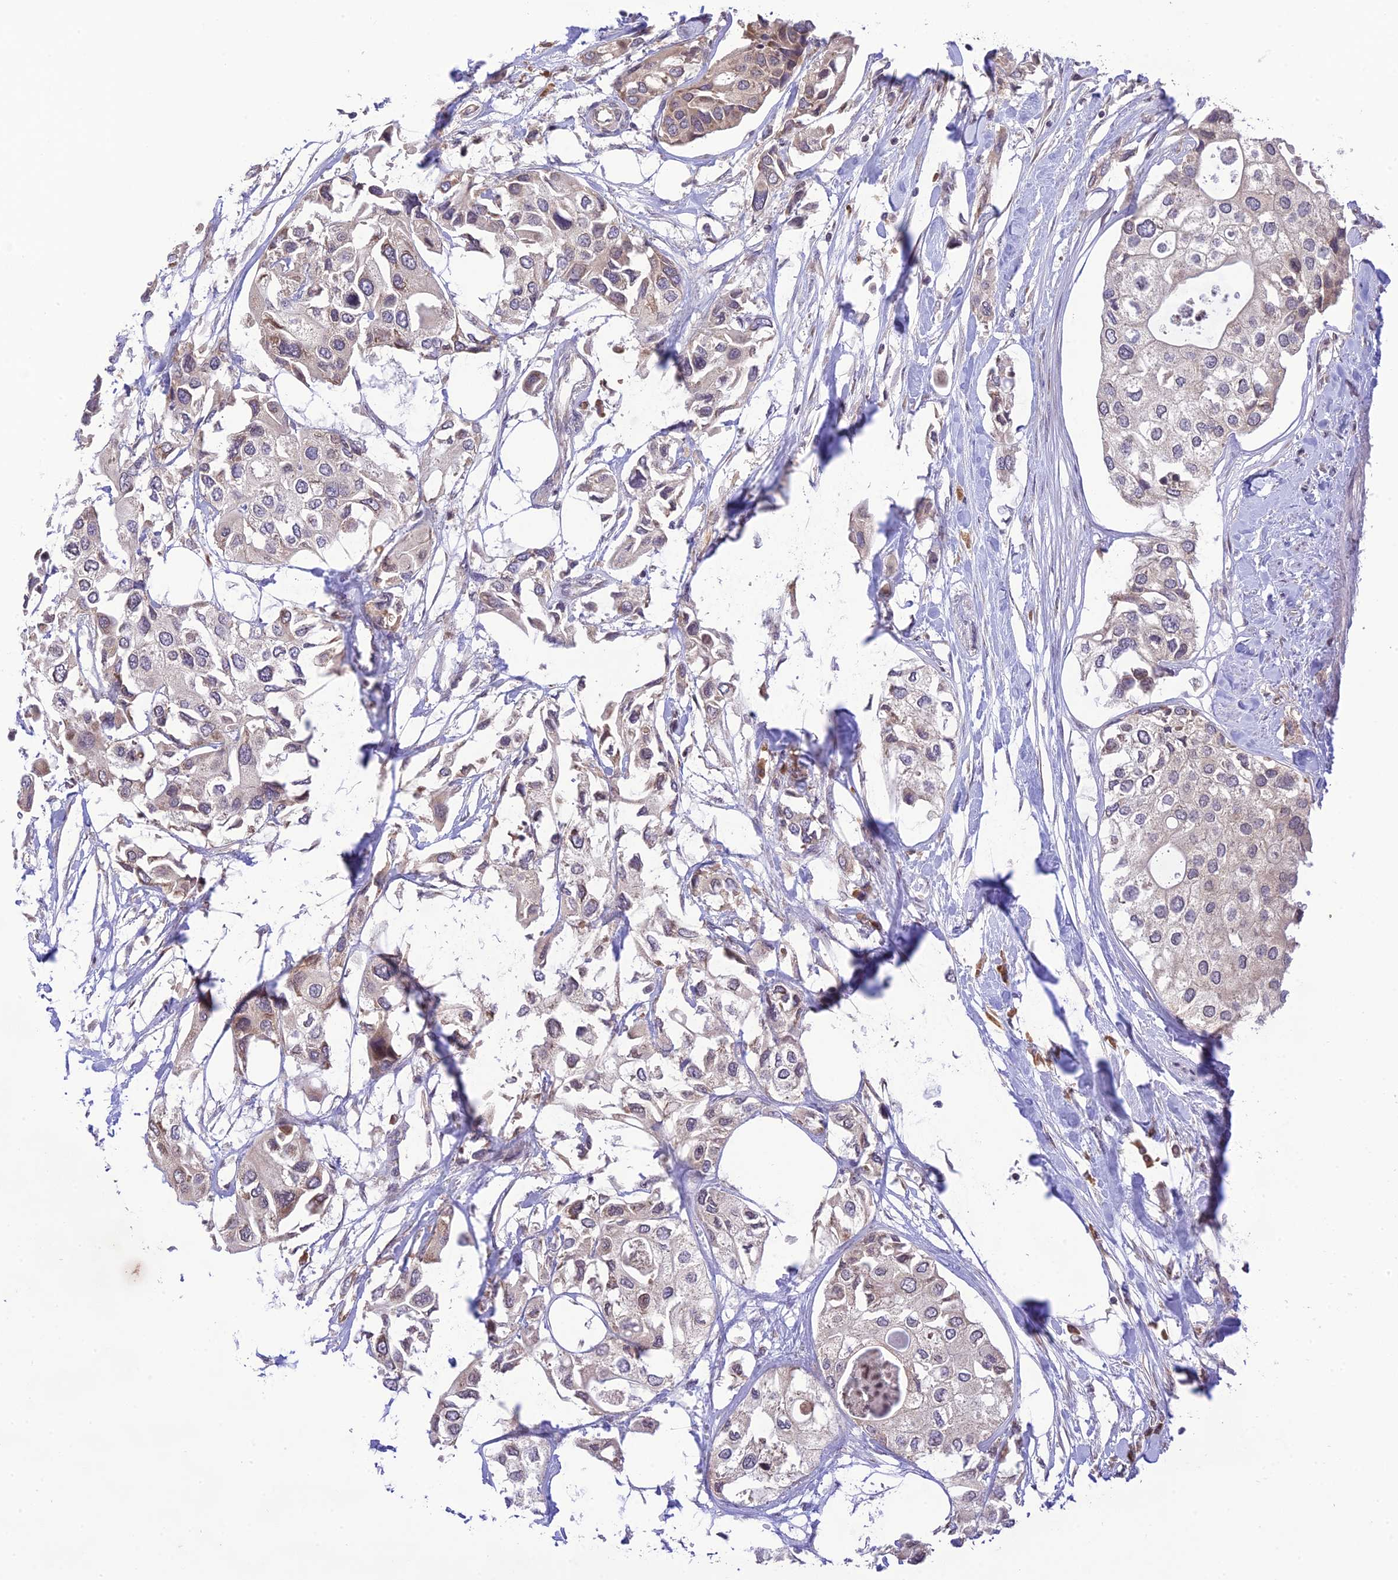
{"staining": {"intensity": "weak", "quantity": "<25%", "location": "cytoplasmic/membranous"}, "tissue": "urothelial cancer", "cell_type": "Tumor cells", "image_type": "cancer", "snomed": [{"axis": "morphology", "description": "Urothelial carcinoma, High grade"}, {"axis": "topography", "description": "Urinary bladder"}], "caption": "The histopathology image reveals no significant expression in tumor cells of urothelial carcinoma (high-grade). (Brightfield microscopy of DAB immunohistochemistry (IHC) at high magnification).", "gene": "TEKT1", "patient": {"sex": "male", "age": 64}}